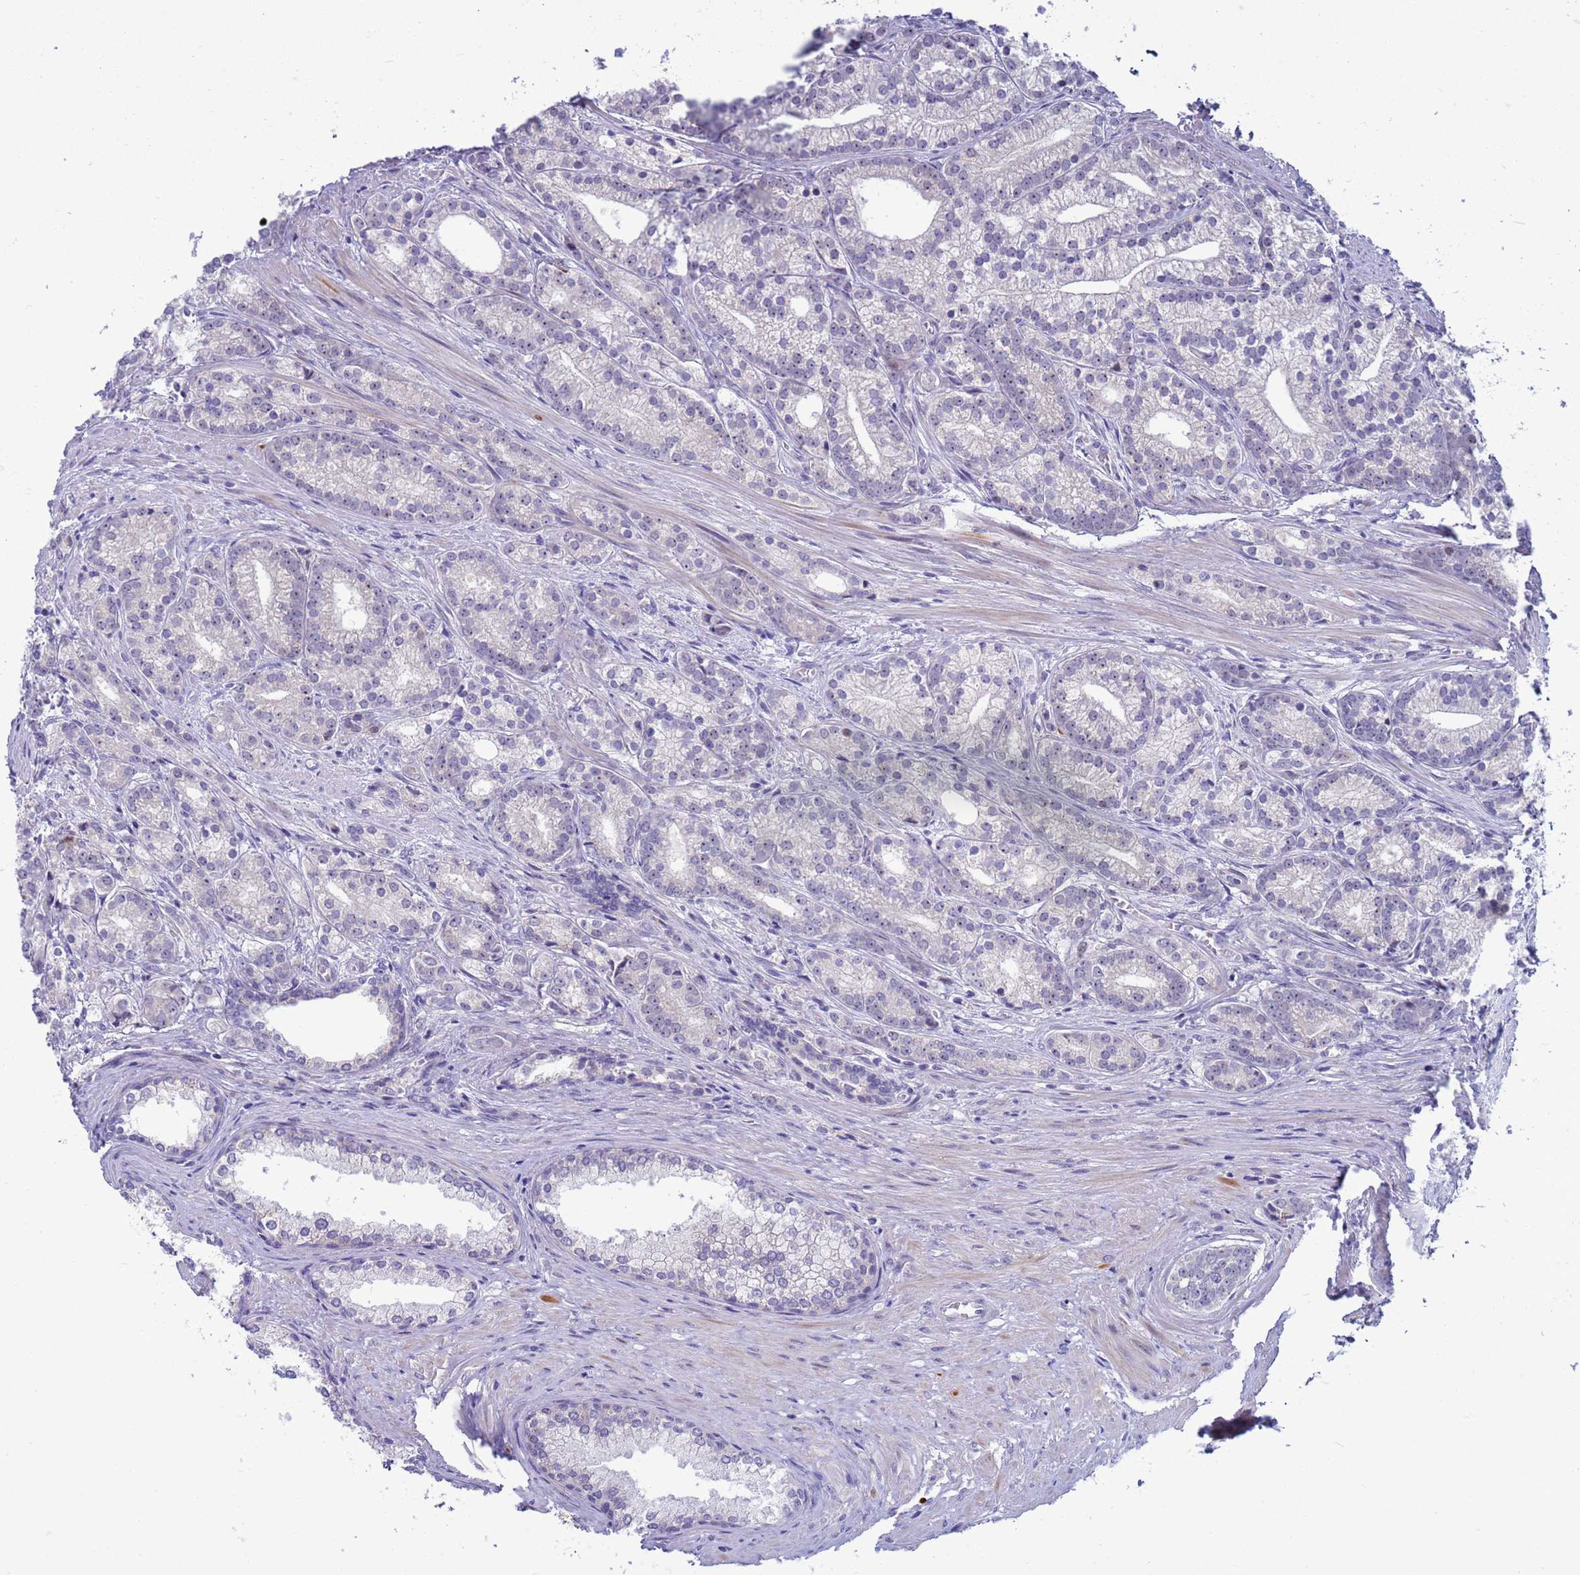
{"staining": {"intensity": "negative", "quantity": "none", "location": "none"}, "tissue": "prostate cancer", "cell_type": "Tumor cells", "image_type": "cancer", "snomed": [{"axis": "morphology", "description": "Adenocarcinoma, Low grade"}, {"axis": "topography", "description": "Prostate"}], "caption": "Human prostate adenocarcinoma (low-grade) stained for a protein using immunohistochemistry (IHC) displays no expression in tumor cells.", "gene": "LRATD1", "patient": {"sex": "male", "age": 71}}